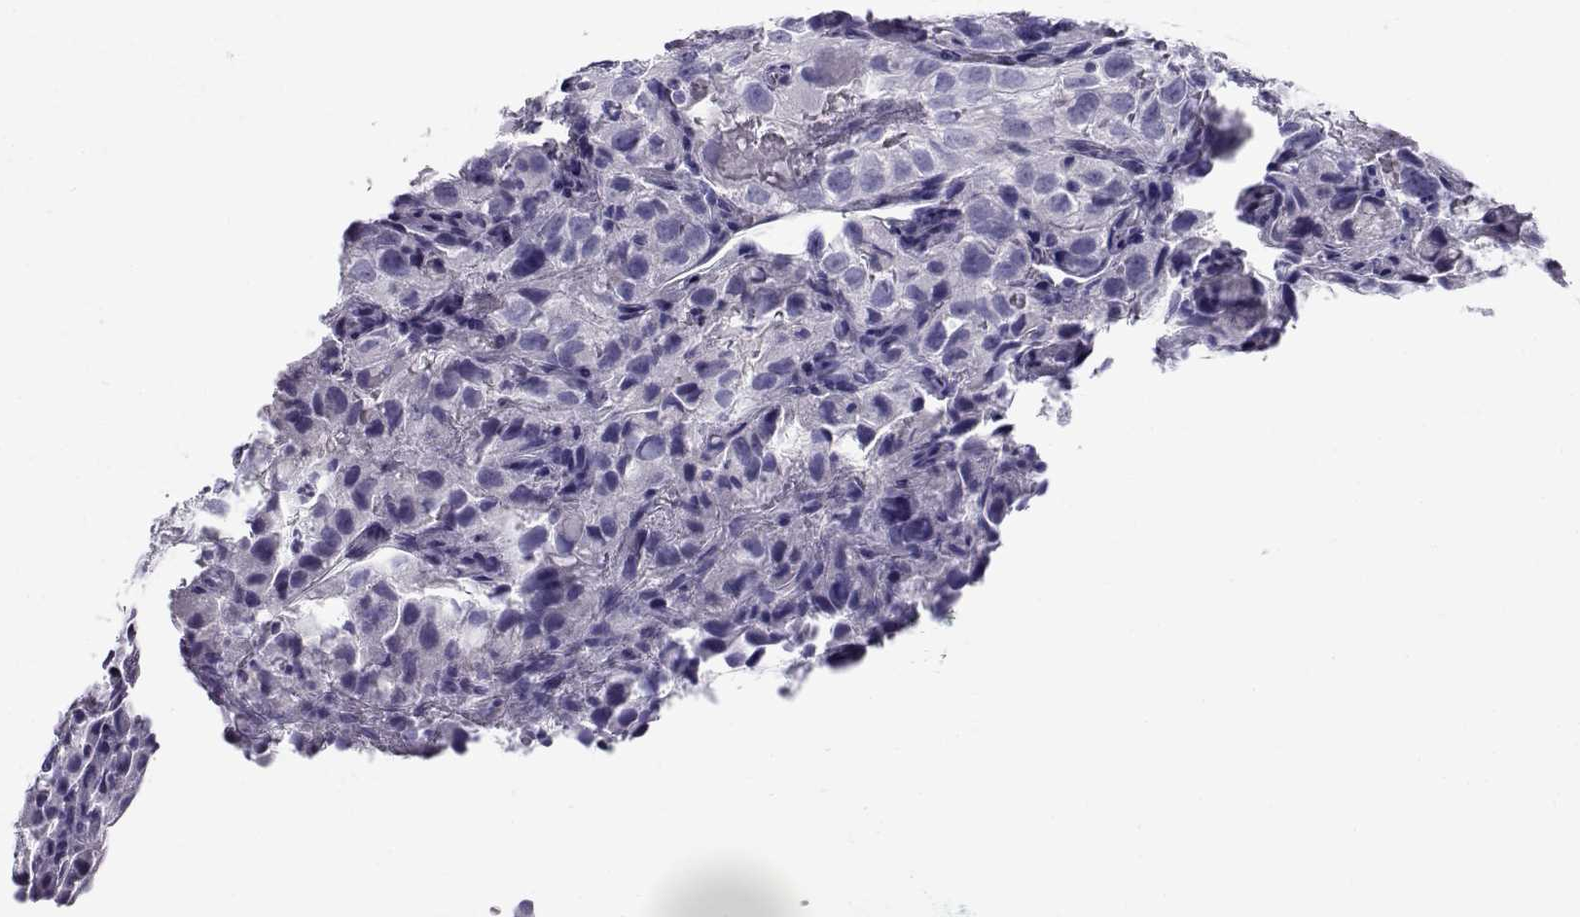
{"staining": {"intensity": "negative", "quantity": "none", "location": "none"}, "tissue": "renal cancer", "cell_type": "Tumor cells", "image_type": "cancer", "snomed": [{"axis": "morphology", "description": "Adenocarcinoma, NOS"}, {"axis": "topography", "description": "Kidney"}], "caption": "Renal adenocarcinoma was stained to show a protein in brown. There is no significant staining in tumor cells. (Brightfield microscopy of DAB IHC at high magnification).", "gene": "RHOXF2", "patient": {"sex": "male", "age": 64}}